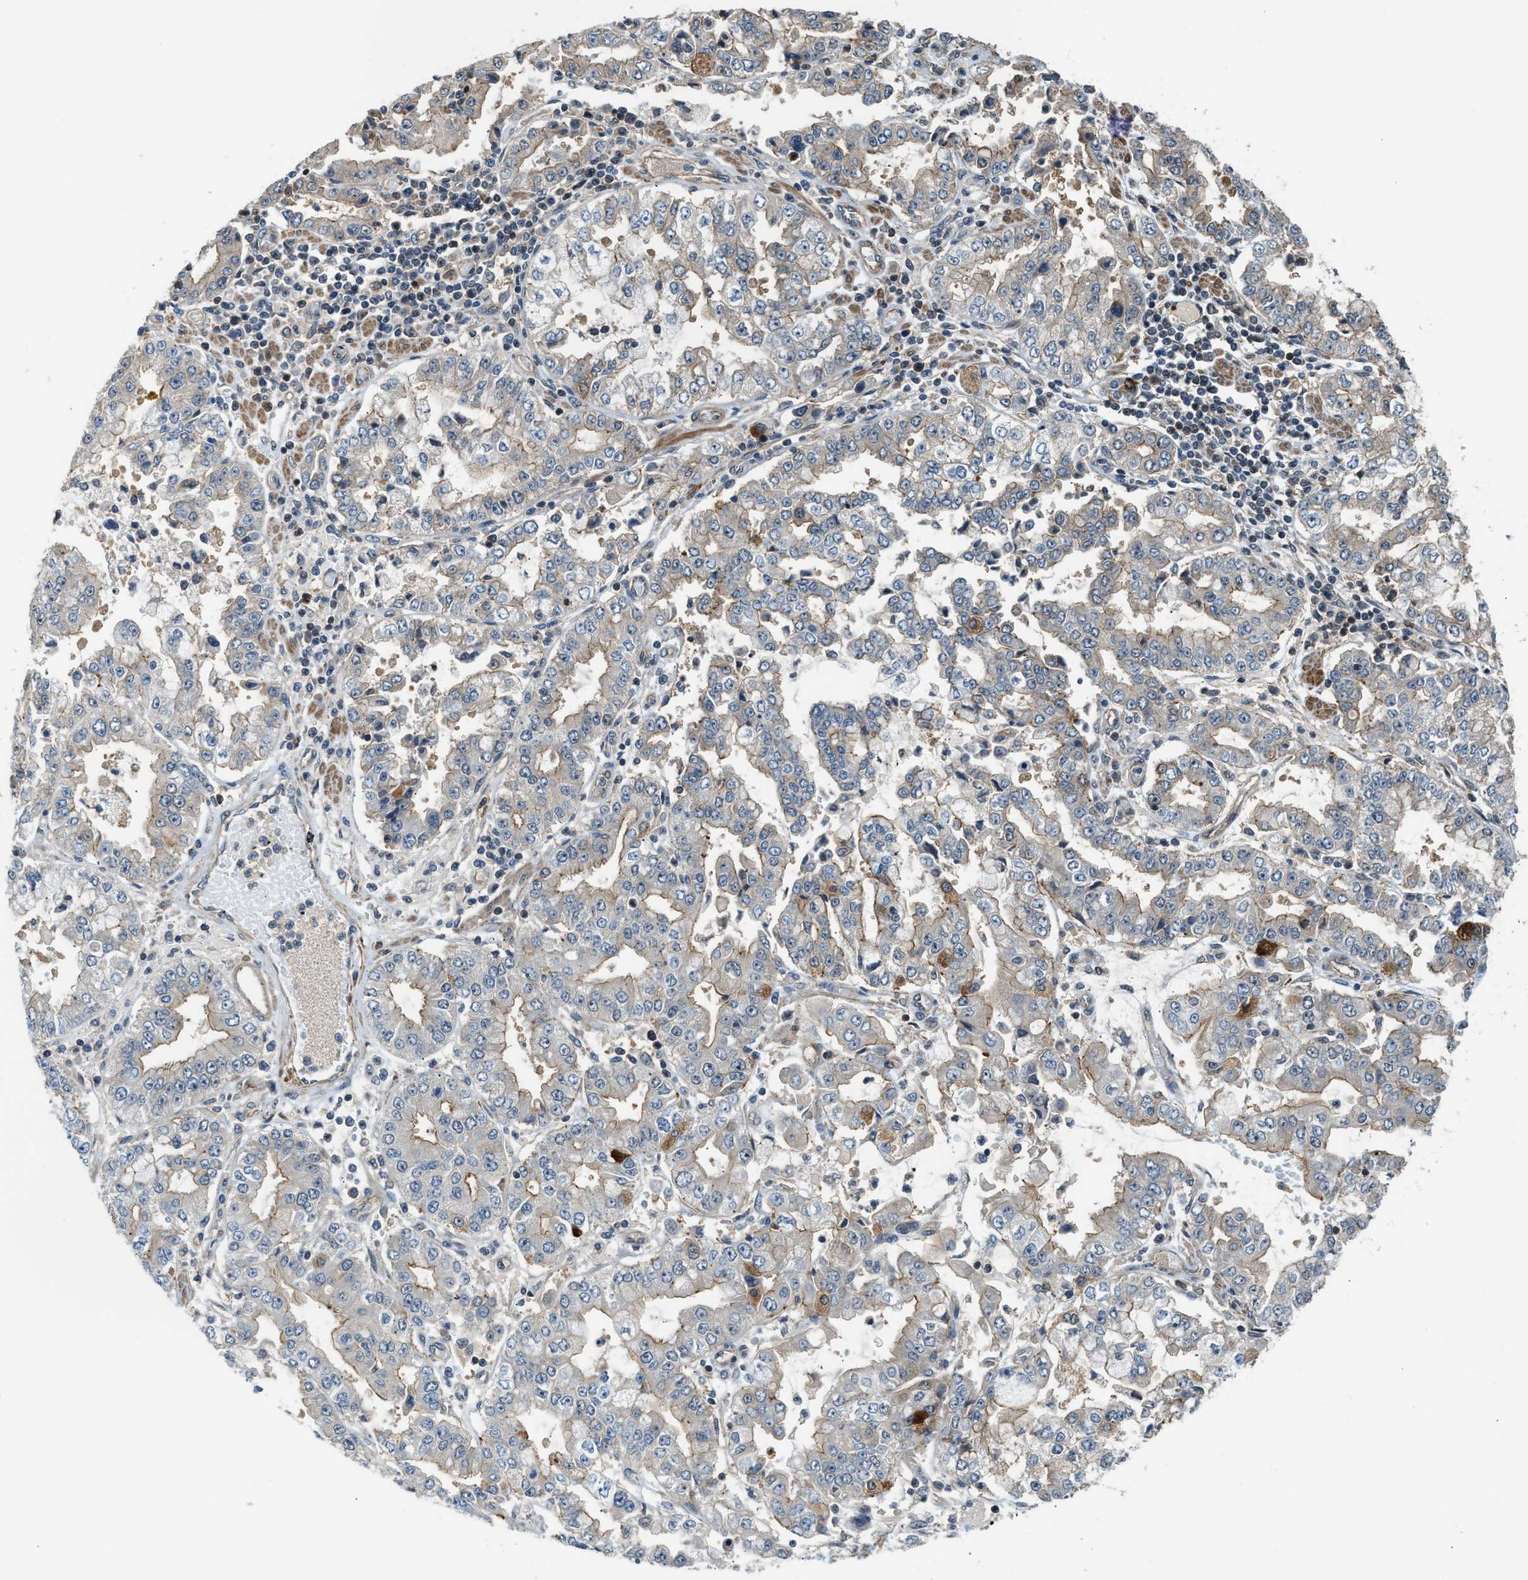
{"staining": {"intensity": "weak", "quantity": ">75%", "location": "cytoplasmic/membranous"}, "tissue": "stomach cancer", "cell_type": "Tumor cells", "image_type": "cancer", "snomed": [{"axis": "morphology", "description": "Adenocarcinoma, NOS"}, {"axis": "topography", "description": "Stomach"}], "caption": "Immunohistochemical staining of human adenocarcinoma (stomach) displays low levels of weak cytoplasmic/membranous staining in about >75% of tumor cells.", "gene": "CBLB", "patient": {"sex": "male", "age": 76}}